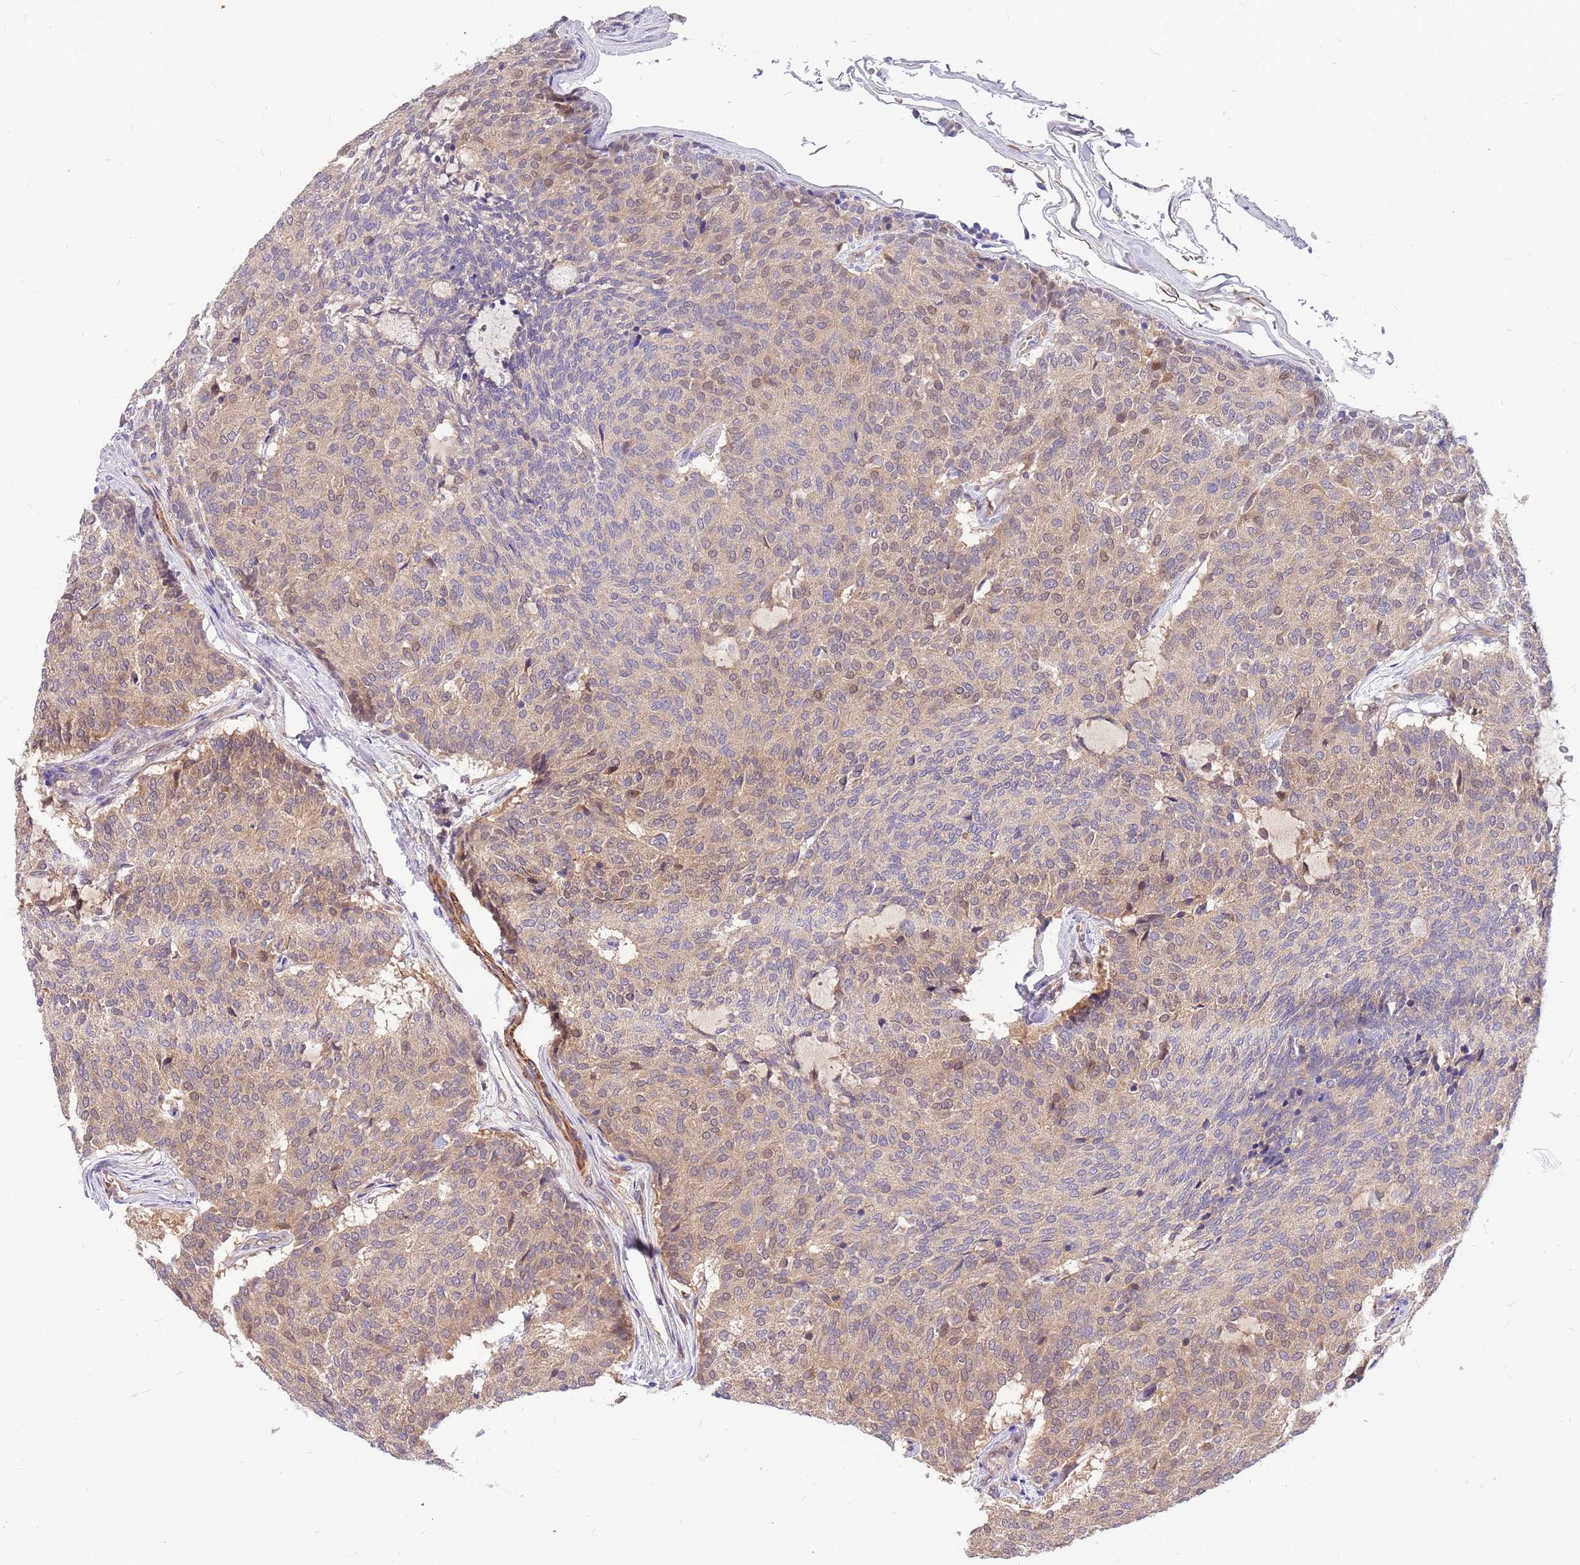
{"staining": {"intensity": "weak", "quantity": "<25%", "location": "cytoplasmic/membranous"}, "tissue": "carcinoid", "cell_type": "Tumor cells", "image_type": "cancer", "snomed": [{"axis": "morphology", "description": "Carcinoid, malignant, NOS"}, {"axis": "topography", "description": "Pancreas"}], "caption": "Tumor cells show no significant protein positivity in malignant carcinoid.", "gene": "MVD", "patient": {"sex": "female", "age": 54}}